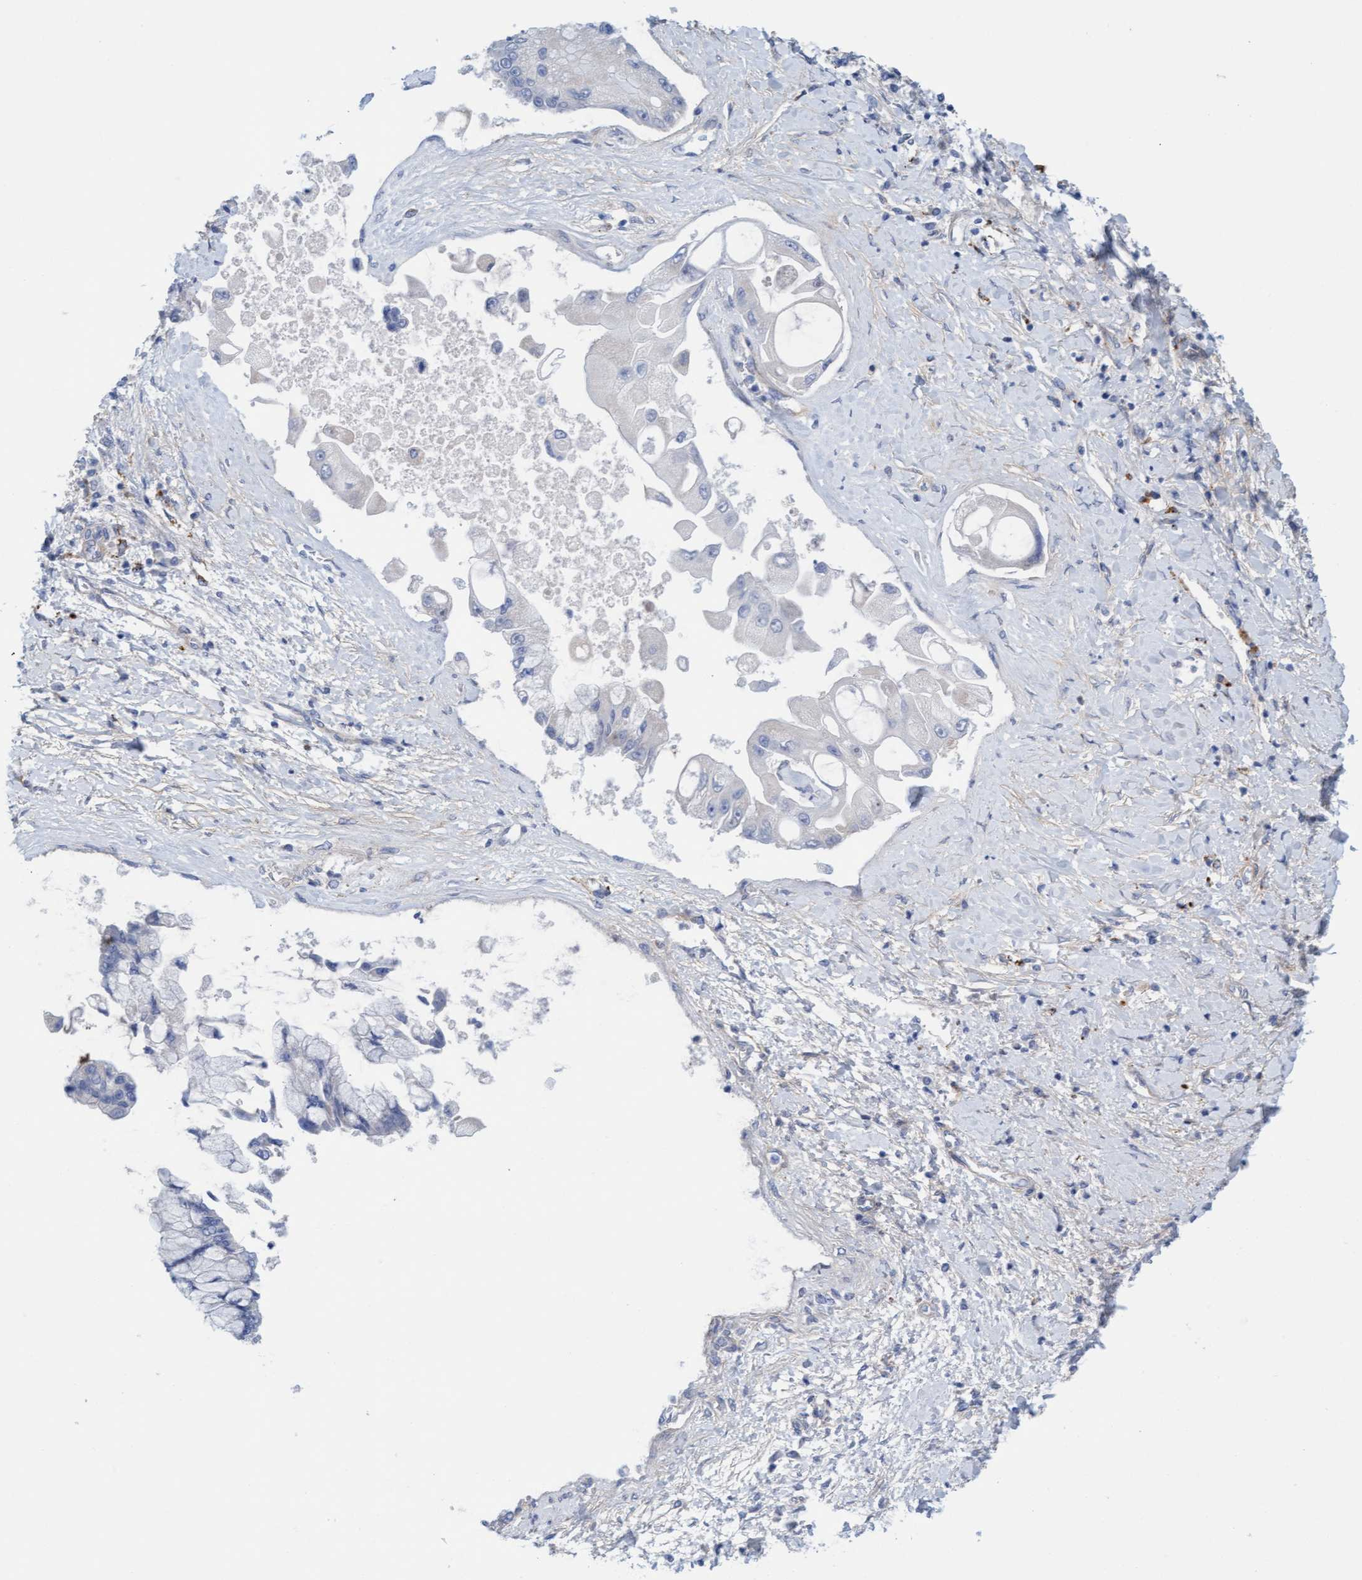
{"staining": {"intensity": "negative", "quantity": "none", "location": "none"}, "tissue": "liver cancer", "cell_type": "Tumor cells", "image_type": "cancer", "snomed": [{"axis": "morphology", "description": "Cholangiocarcinoma"}, {"axis": "topography", "description": "Liver"}], "caption": "This is an IHC micrograph of human liver cholangiocarcinoma. There is no staining in tumor cells.", "gene": "CDK5RAP3", "patient": {"sex": "male", "age": 50}}